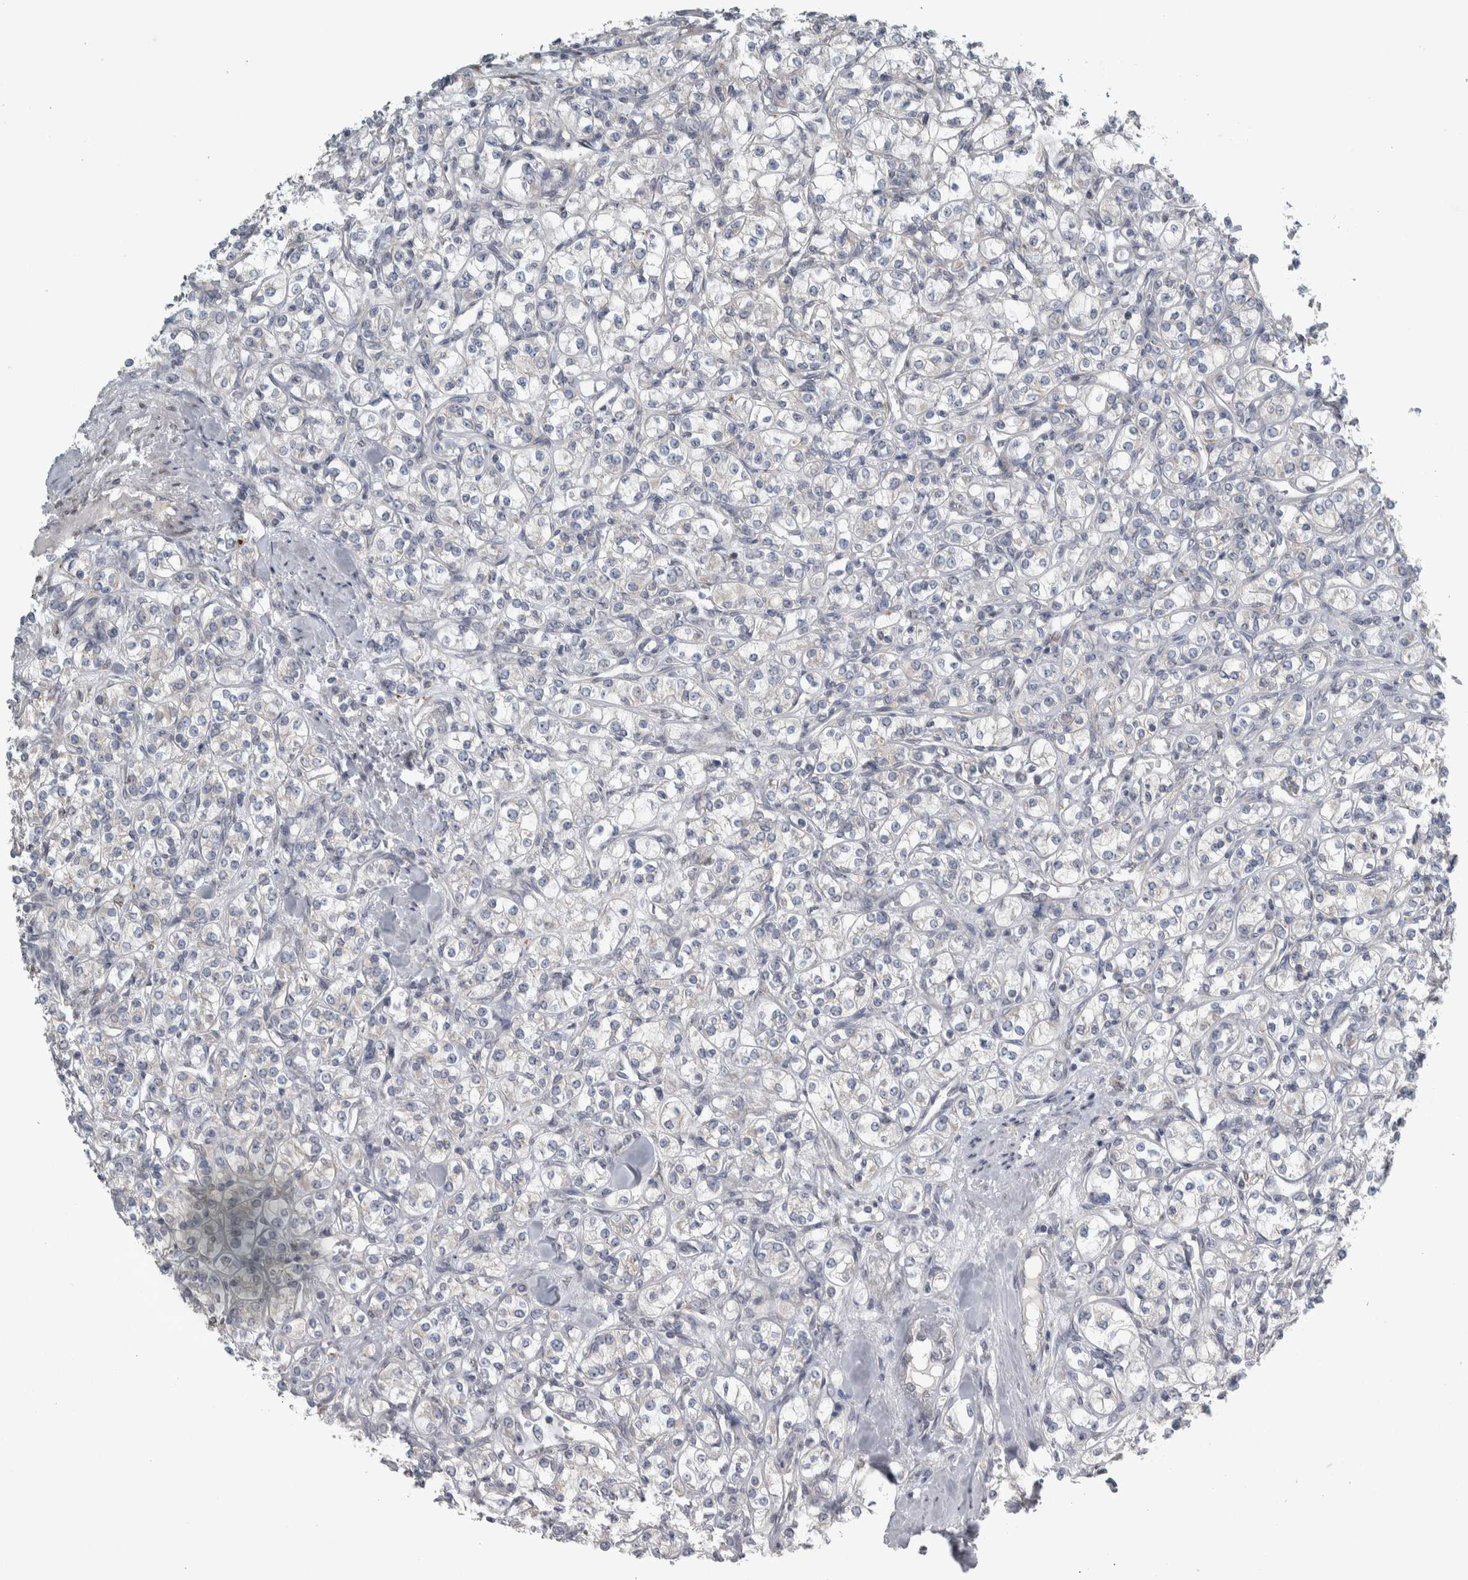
{"staining": {"intensity": "negative", "quantity": "none", "location": "none"}, "tissue": "renal cancer", "cell_type": "Tumor cells", "image_type": "cancer", "snomed": [{"axis": "morphology", "description": "Adenocarcinoma, NOS"}, {"axis": "topography", "description": "Kidney"}], "caption": "Tumor cells are negative for brown protein staining in renal adenocarcinoma.", "gene": "SIGMAR1", "patient": {"sex": "male", "age": 77}}